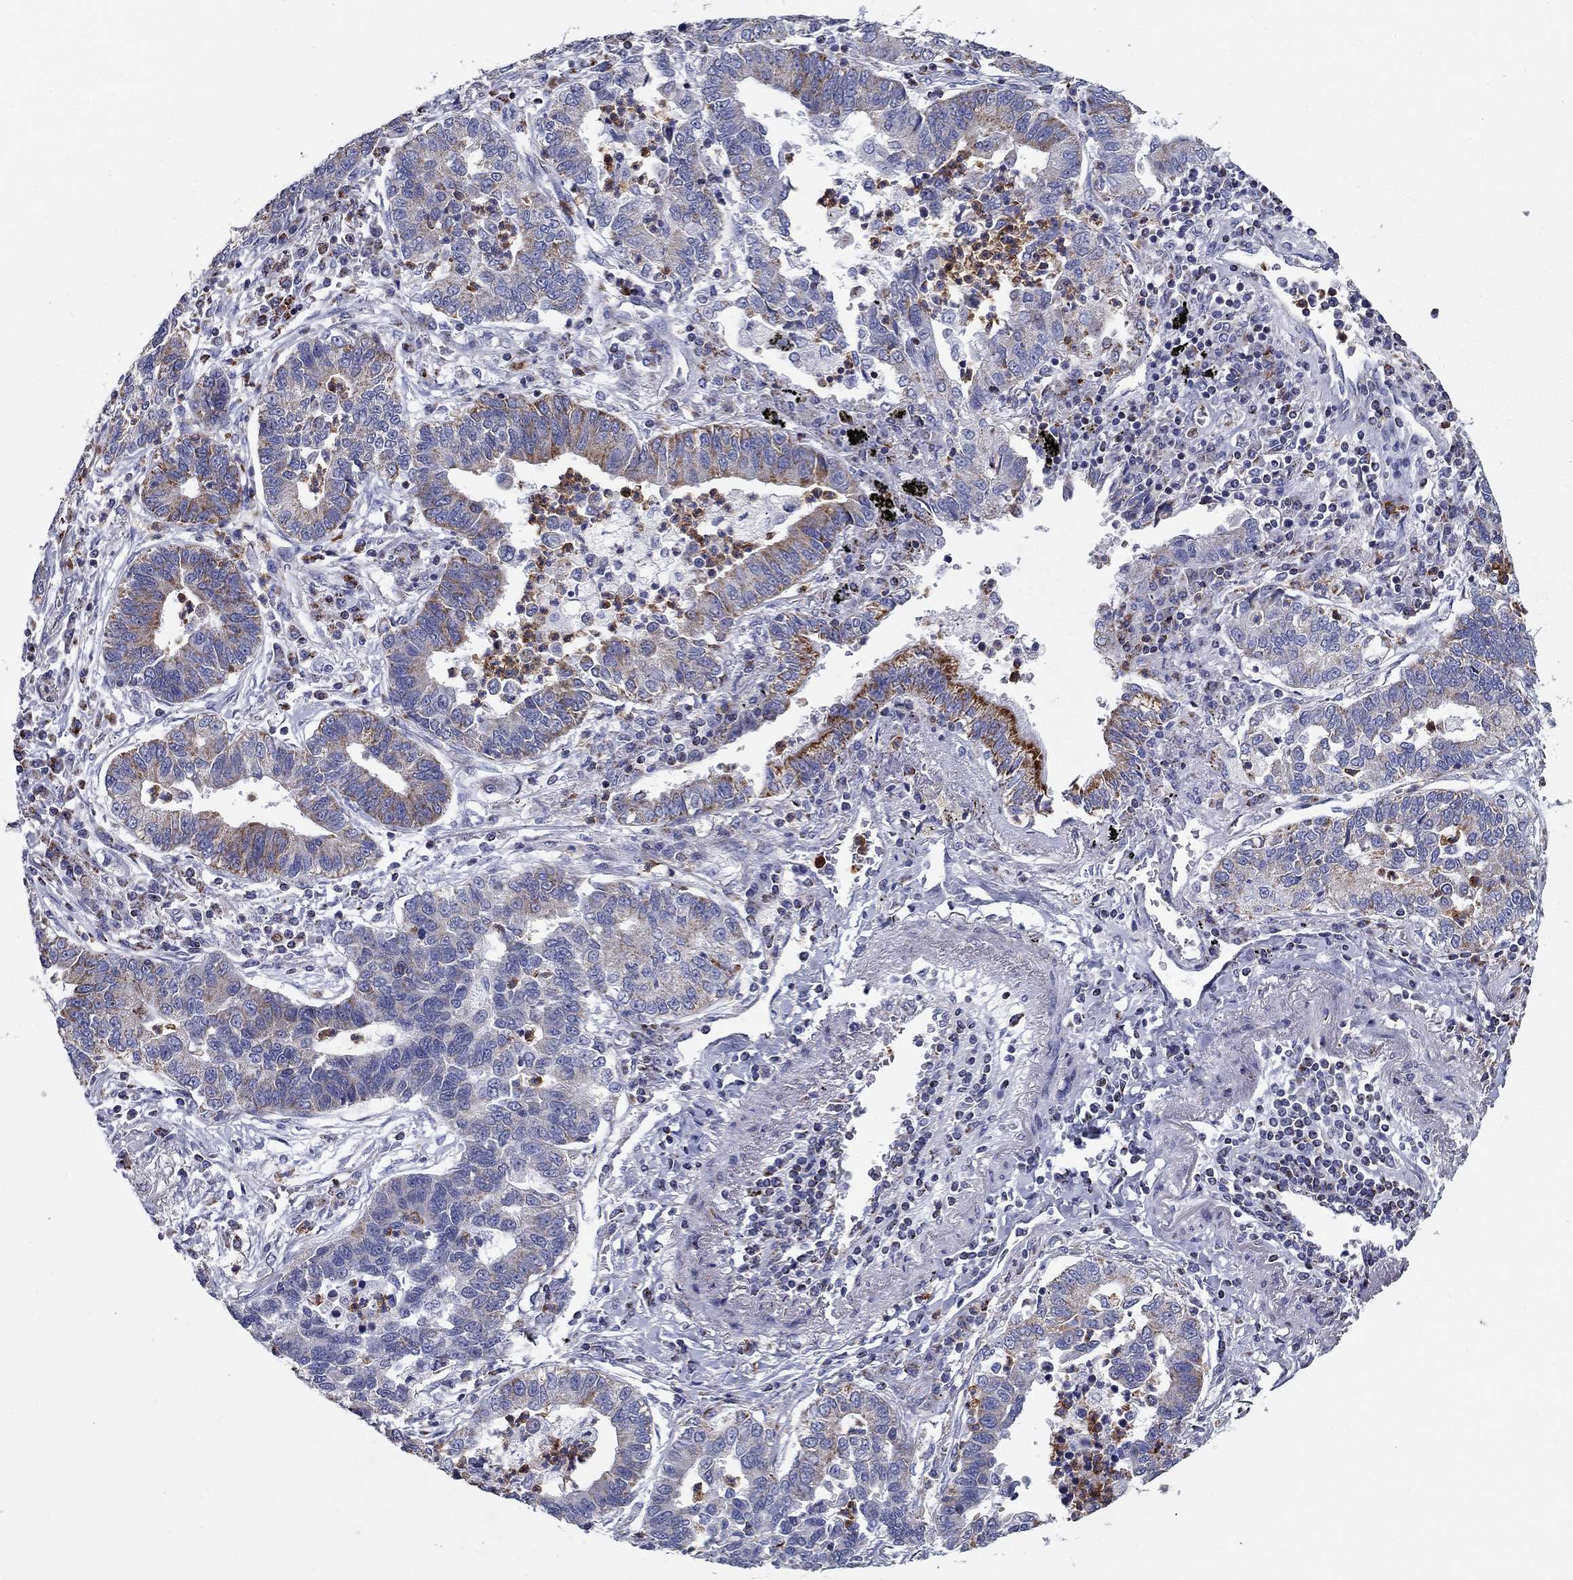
{"staining": {"intensity": "moderate", "quantity": "<25%", "location": "cytoplasmic/membranous"}, "tissue": "lung cancer", "cell_type": "Tumor cells", "image_type": "cancer", "snomed": [{"axis": "morphology", "description": "Adenocarcinoma, NOS"}, {"axis": "topography", "description": "Lung"}], "caption": "Immunohistochemical staining of human lung cancer demonstrates low levels of moderate cytoplasmic/membranous protein positivity in approximately <25% of tumor cells.", "gene": "NDUFA4L2", "patient": {"sex": "female", "age": 57}}